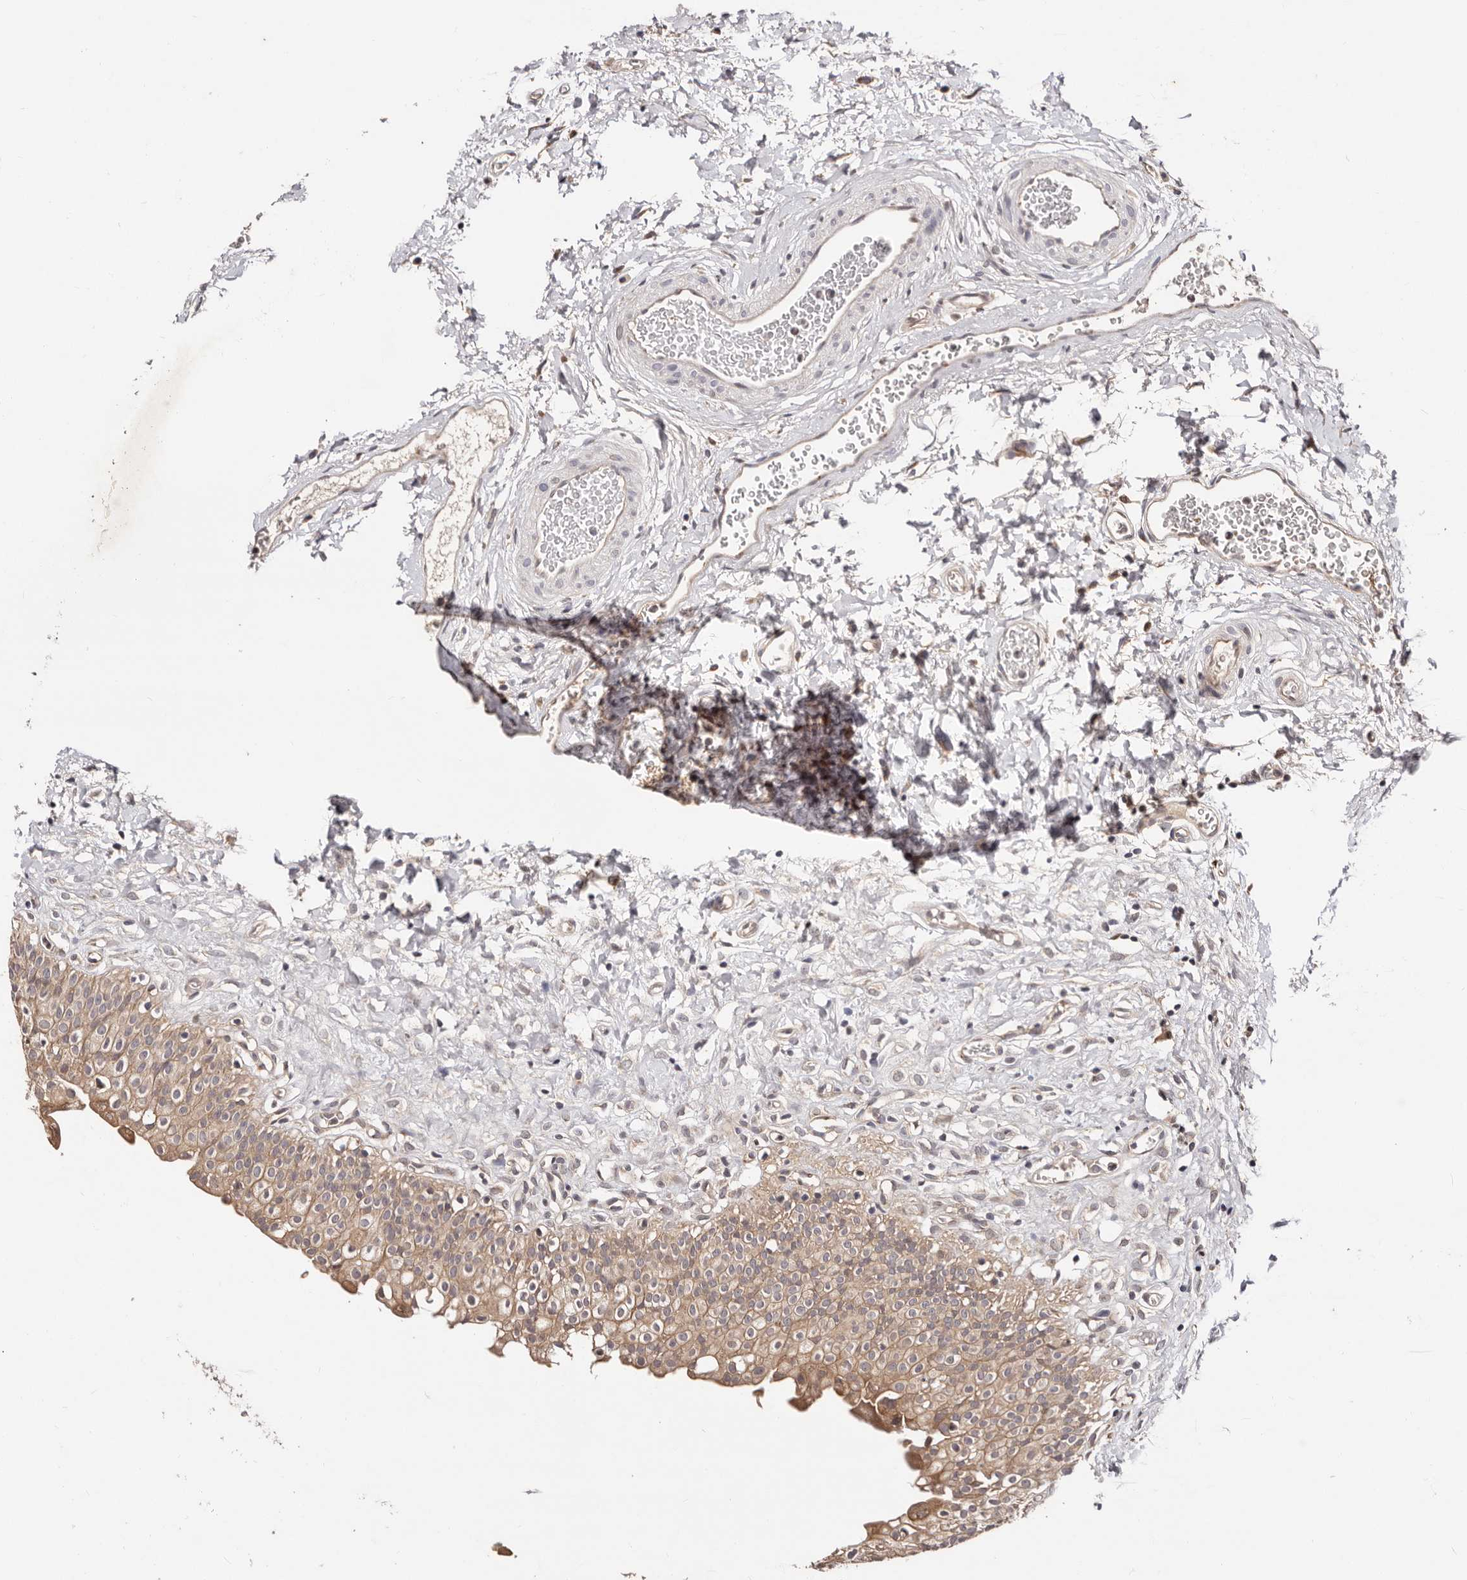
{"staining": {"intensity": "moderate", "quantity": ">75%", "location": "cytoplasmic/membranous"}, "tissue": "urinary bladder", "cell_type": "Urothelial cells", "image_type": "normal", "snomed": [{"axis": "morphology", "description": "Normal tissue, NOS"}, {"axis": "topography", "description": "Urinary bladder"}], "caption": "A brown stain shows moderate cytoplasmic/membranous positivity of a protein in urothelial cells of benign urinary bladder.", "gene": "DACT2", "patient": {"sex": "male", "age": 51}}